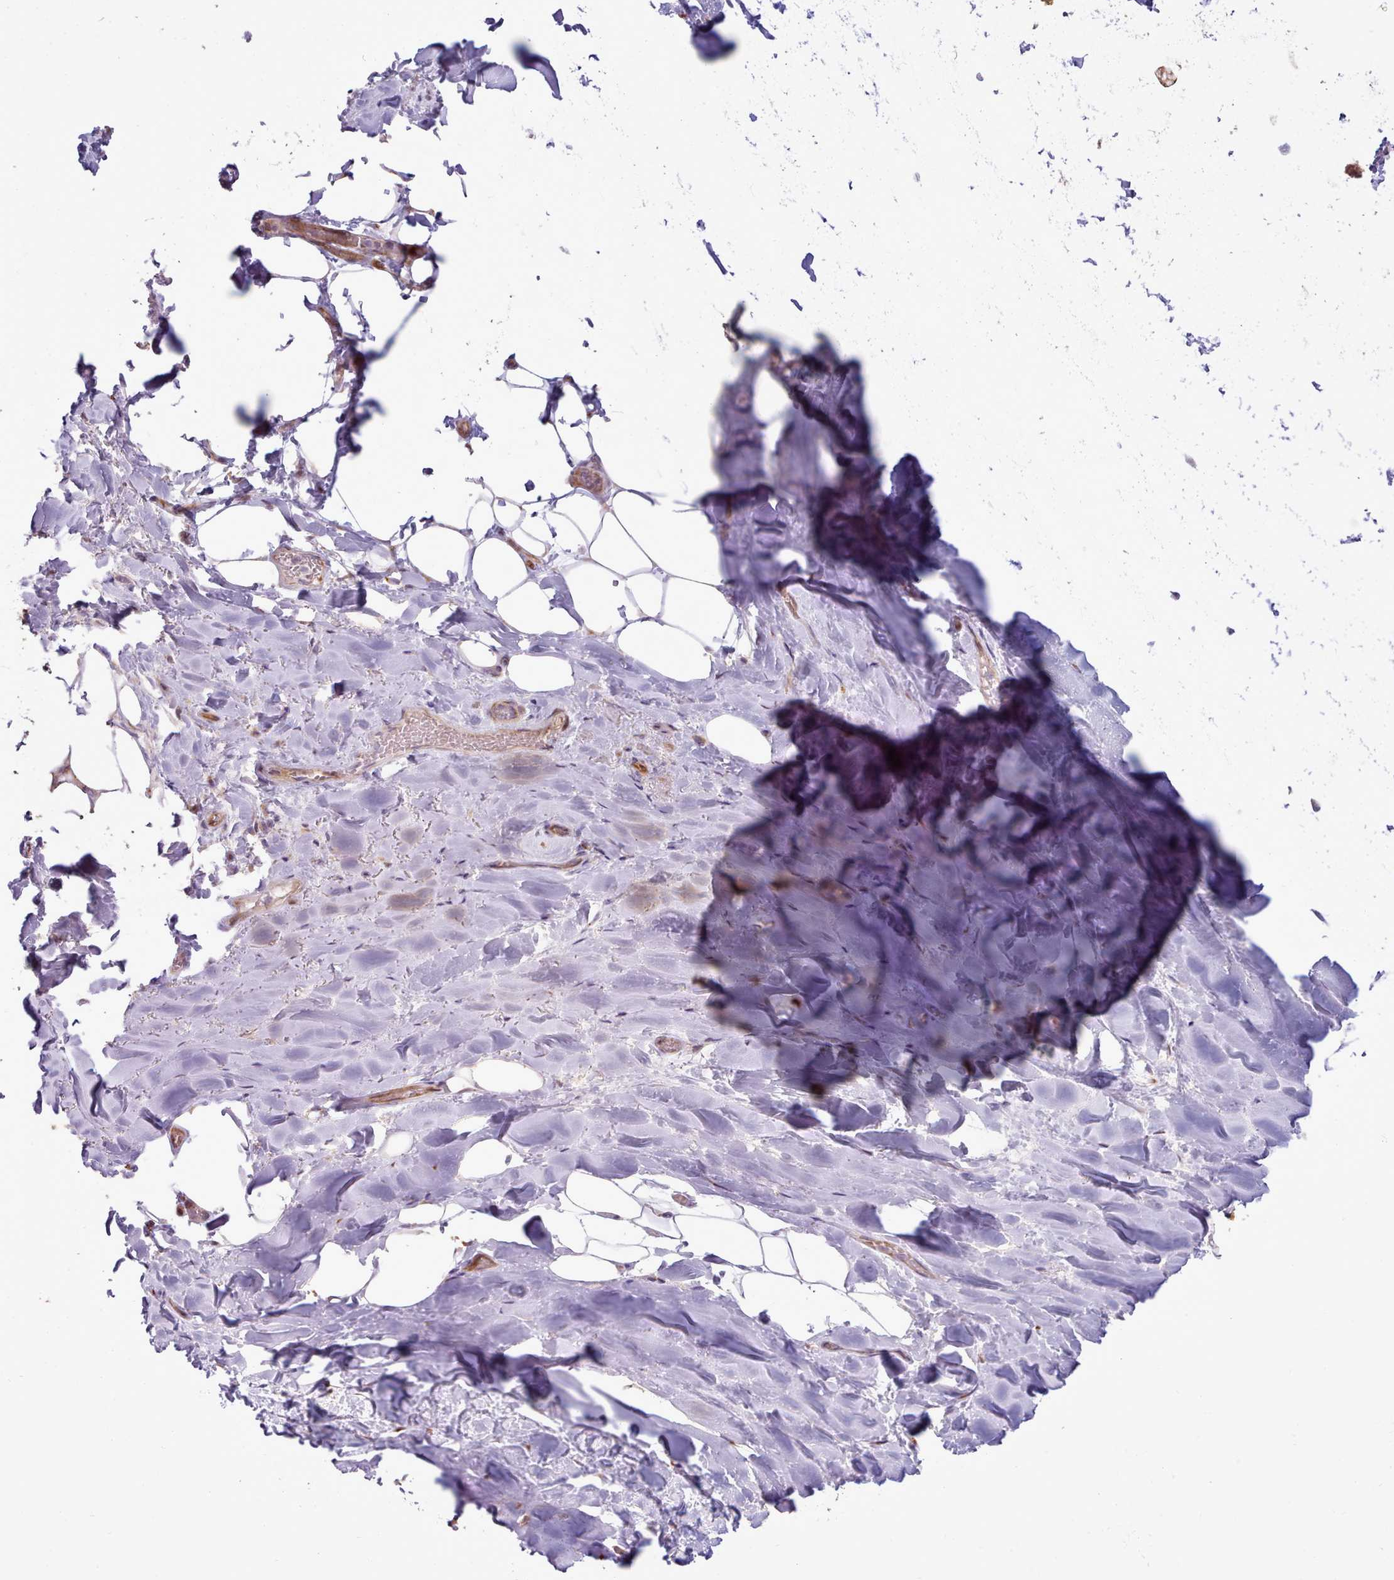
{"staining": {"intensity": "weak", "quantity": "25%-75%", "location": "cytoplasmic/membranous"}, "tissue": "adipose tissue", "cell_type": "Adipocytes", "image_type": "normal", "snomed": [{"axis": "morphology", "description": "Normal tissue, NOS"}, {"axis": "topography", "description": "Lymph node"}, {"axis": "topography", "description": "Cartilage tissue"}, {"axis": "topography", "description": "Bronchus"}], "caption": "The photomicrograph demonstrates immunohistochemical staining of normal adipose tissue. There is weak cytoplasmic/membranous staining is present in about 25%-75% of adipocytes.", "gene": "PPP3R1", "patient": {"sex": "male", "age": 63}}